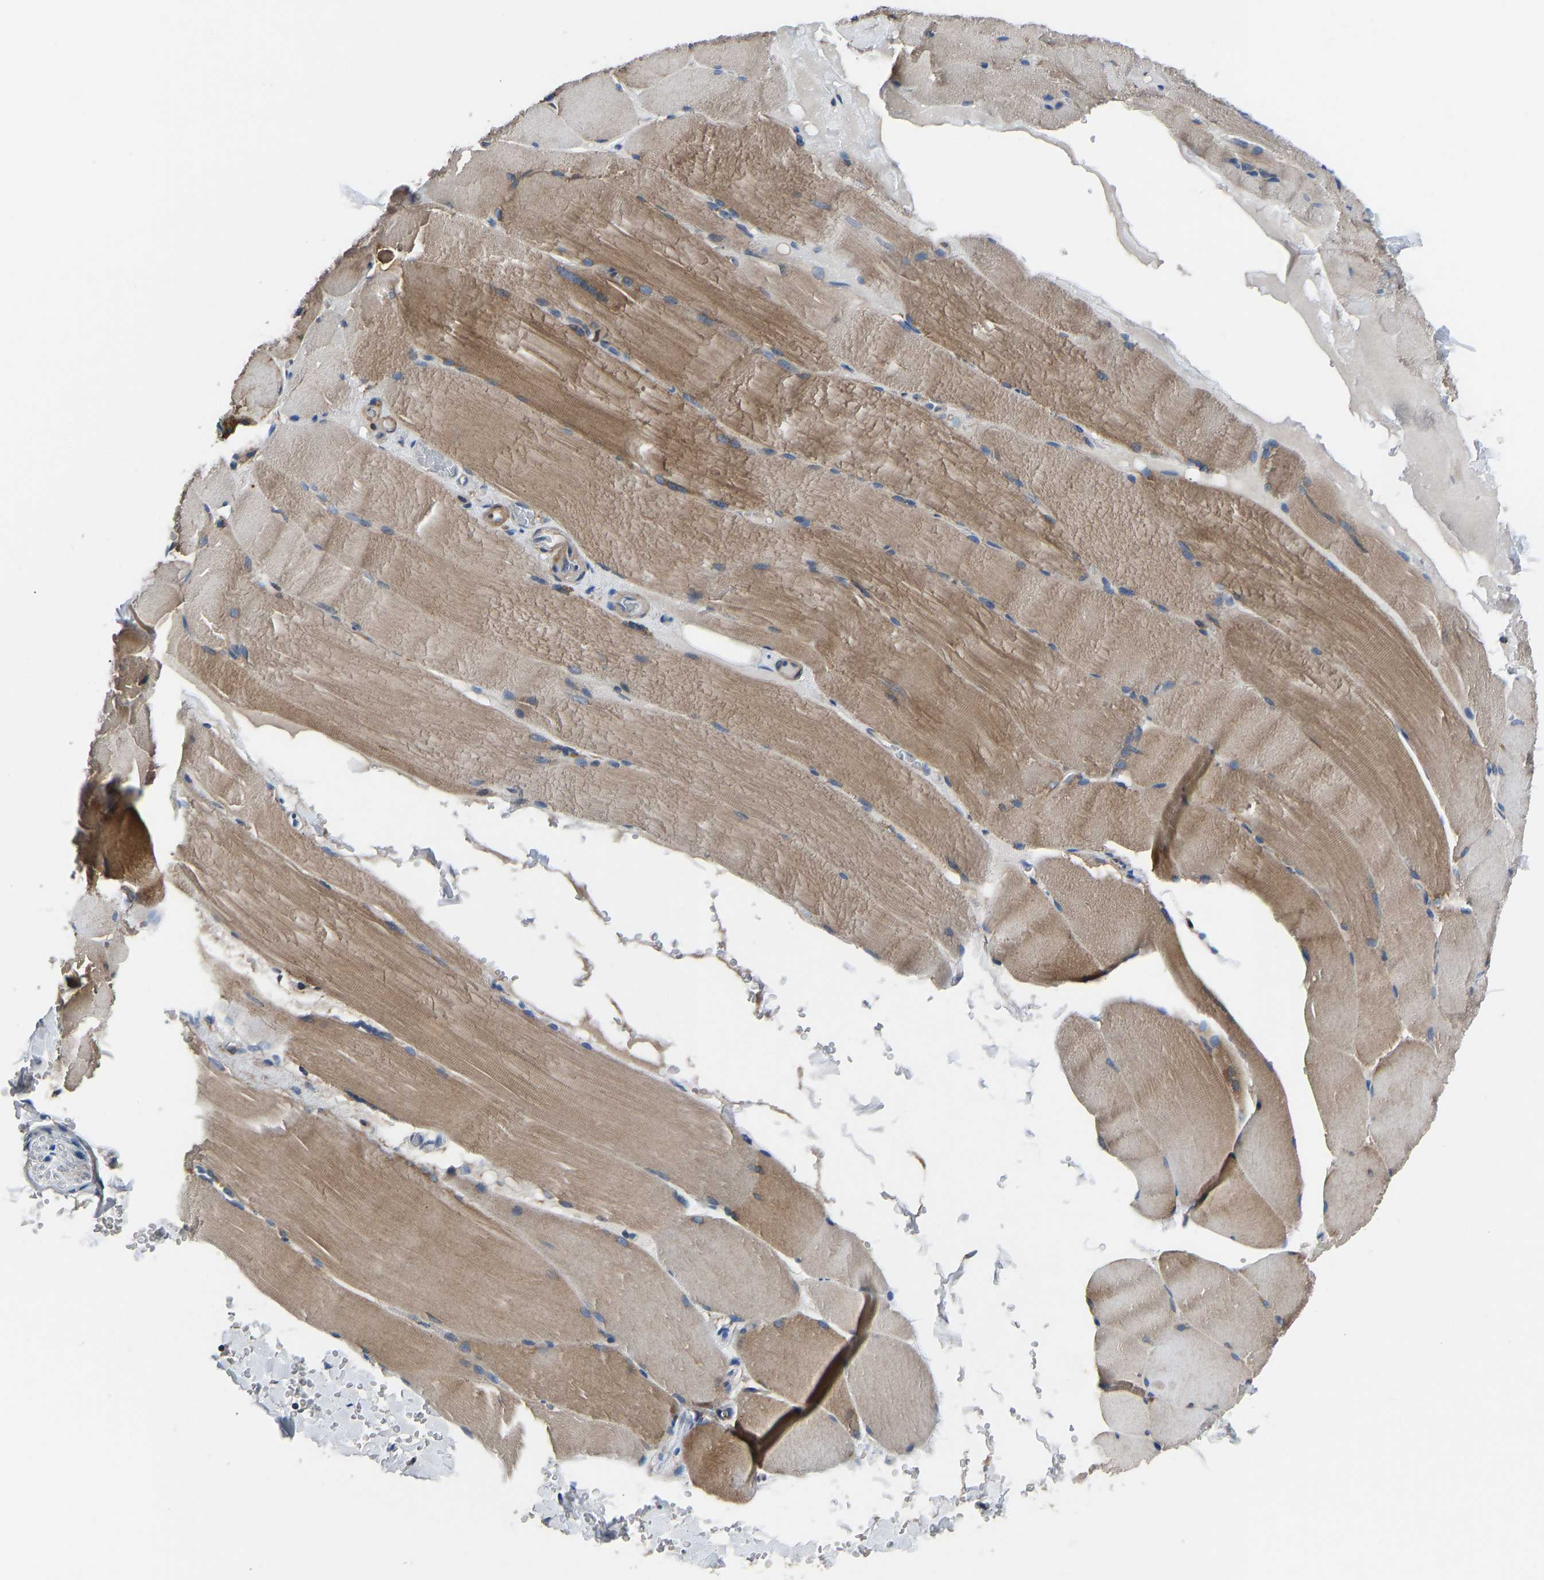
{"staining": {"intensity": "moderate", "quantity": ">75%", "location": "cytoplasmic/membranous"}, "tissue": "skeletal muscle", "cell_type": "Myocytes", "image_type": "normal", "snomed": [{"axis": "morphology", "description": "Normal tissue, NOS"}, {"axis": "topography", "description": "Skin"}, {"axis": "topography", "description": "Skeletal muscle"}], "caption": "Protein analysis of benign skeletal muscle exhibits moderate cytoplasmic/membranous staining in approximately >75% of myocytes.", "gene": "PRKAR1A", "patient": {"sex": "male", "age": 83}}